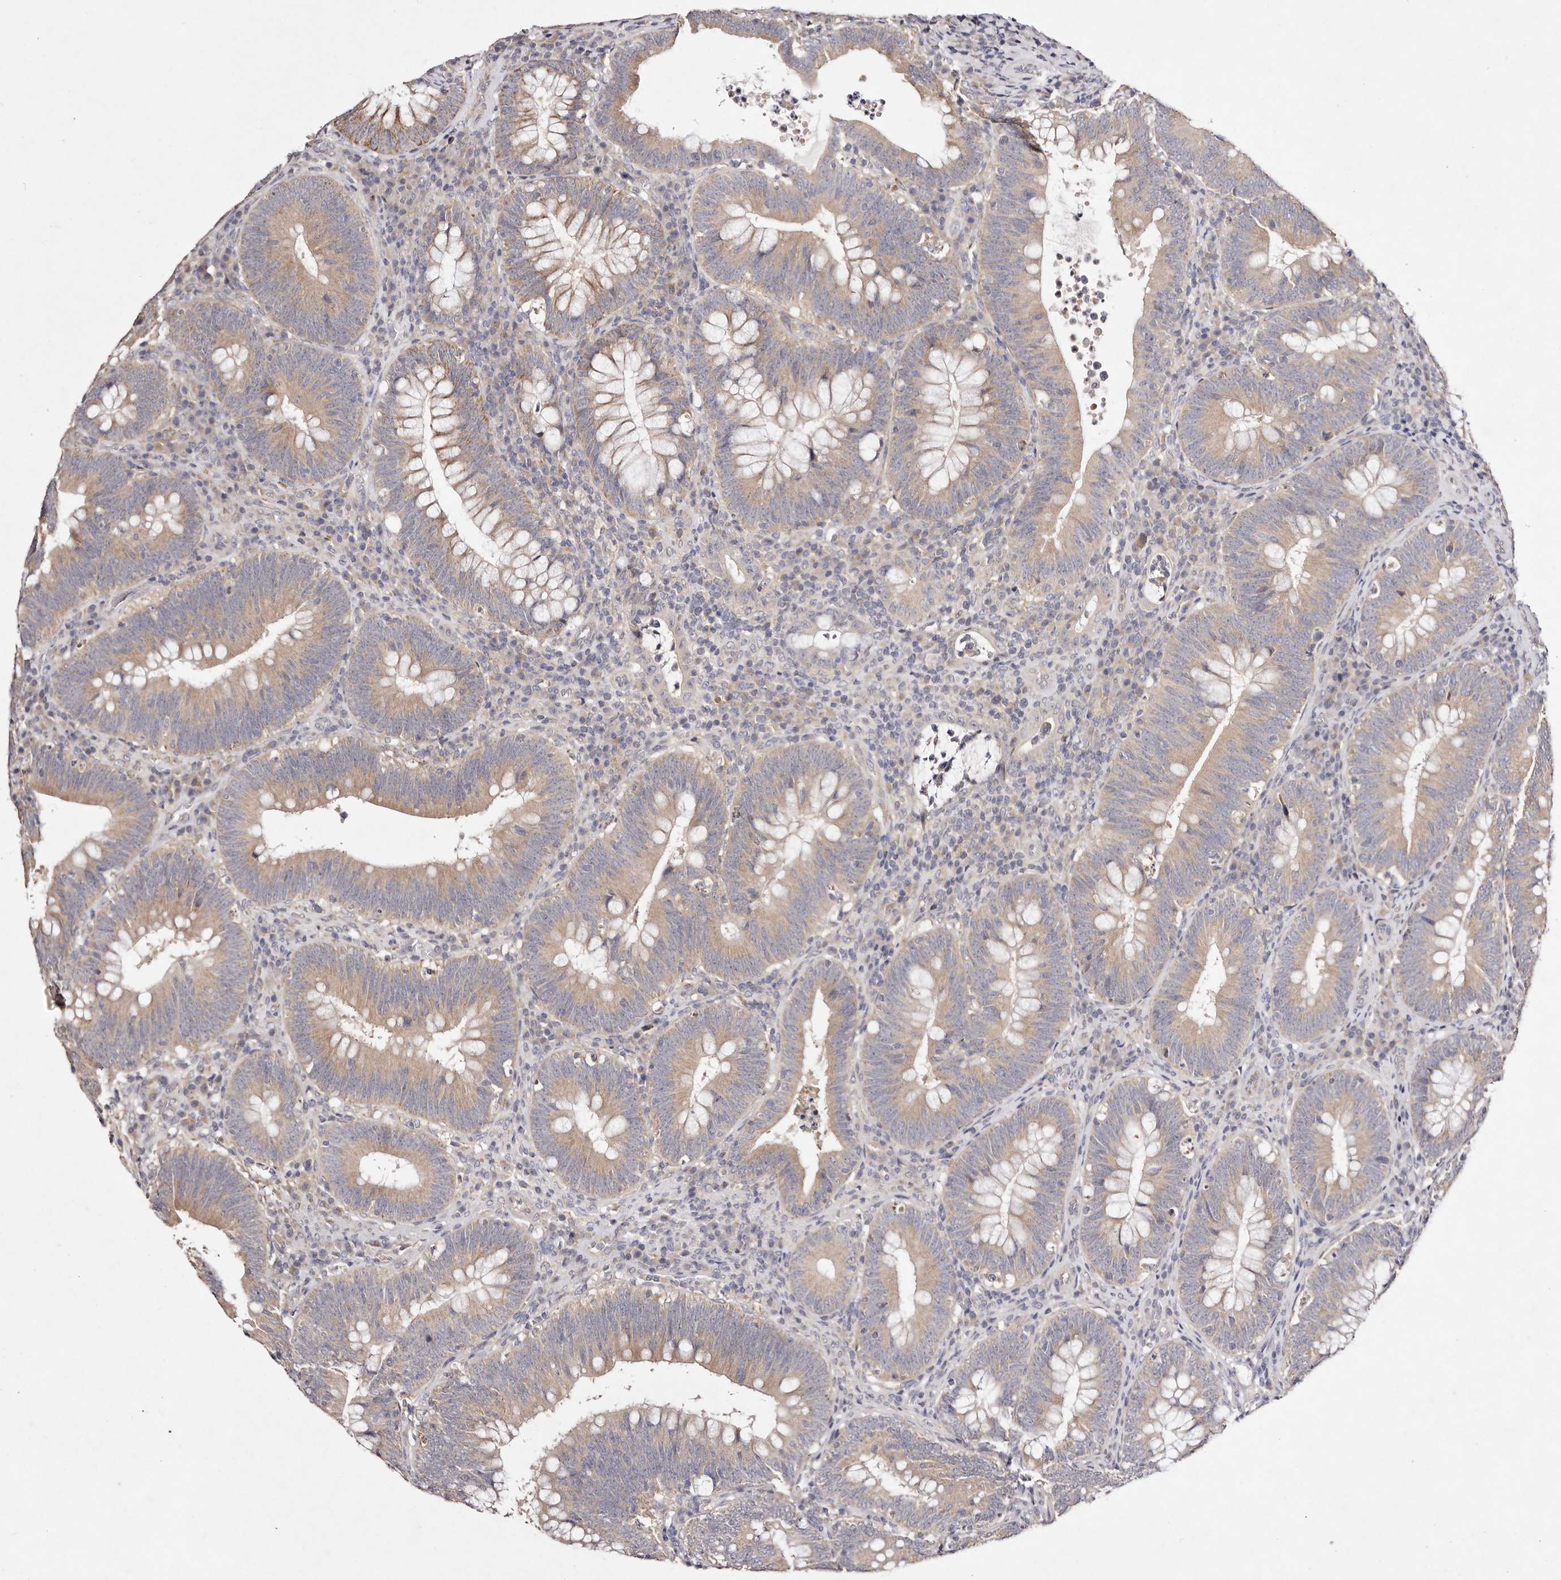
{"staining": {"intensity": "moderate", "quantity": ">75%", "location": "cytoplasmic/membranous"}, "tissue": "colorectal cancer", "cell_type": "Tumor cells", "image_type": "cancer", "snomed": [{"axis": "morphology", "description": "Normal tissue, NOS"}, {"axis": "topography", "description": "Colon"}], "caption": "Protein staining demonstrates moderate cytoplasmic/membranous expression in approximately >75% of tumor cells in colorectal cancer.", "gene": "TSC2", "patient": {"sex": "female", "age": 82}}